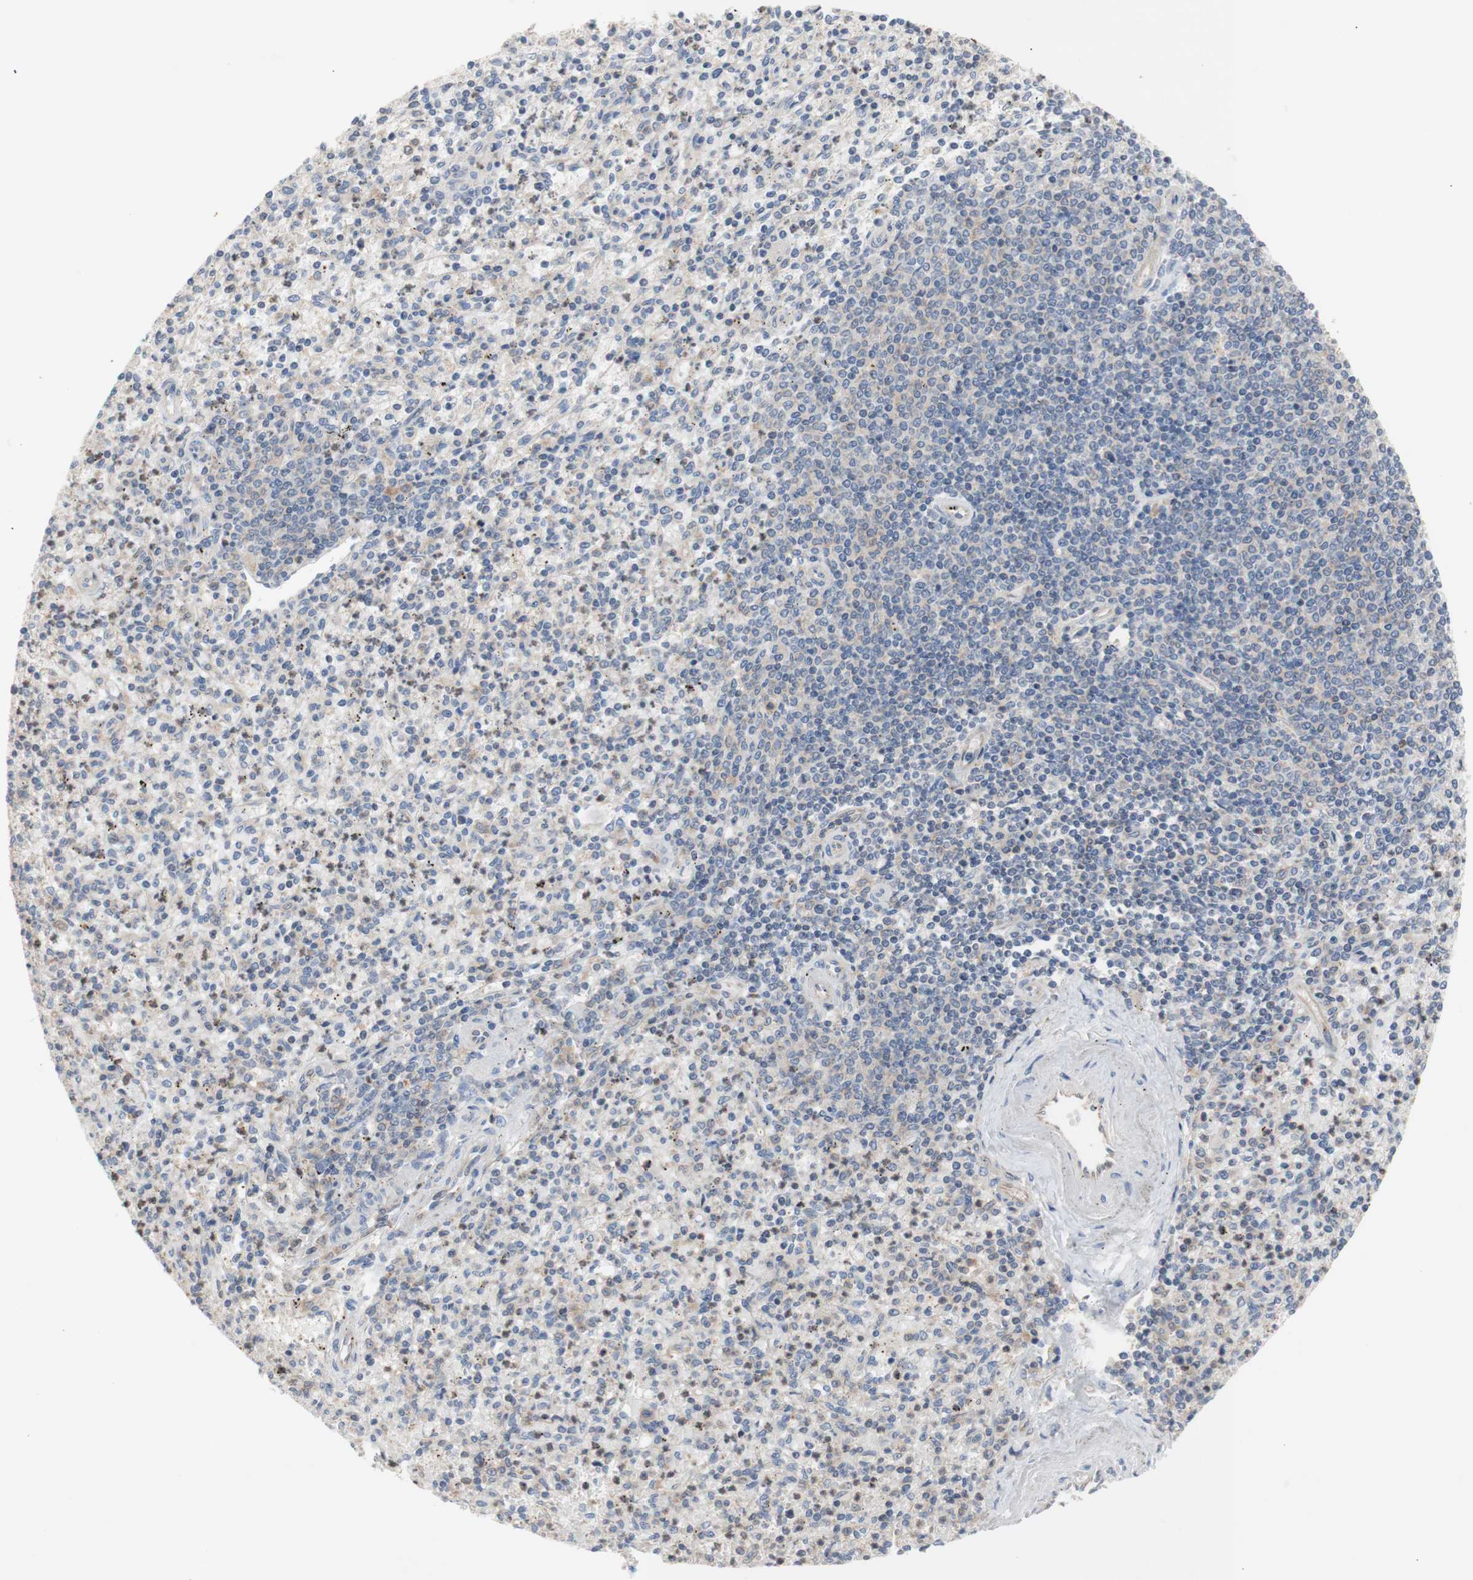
{"staining": {"intensity": "moderate", "quantity": "<25%", "location": "cytoplasmic/membranous"}, "tissue": "spleen", "cell_type": "Cells in red pulp", "image_type": "normal", "snomed": [{"axis": "morphology", "description": "Normal tissue, NOS"}, {"axis": "topography", "description": "Spleen"}], "caption": "The photomicrograph demonstrates immunohistochemical staining of benign spleen. There is moderate cytoplasmic/membranous positivity is appreciated in approximately <25% of cells in red pulp. The staining was performed using DAB to visualize the protein expression in brown, while the nuclei were stained in blue with hematoxylin (Magnification: 20x).", "gene": "IKBKG", "patient": {"sex": "male", "age": 72}}